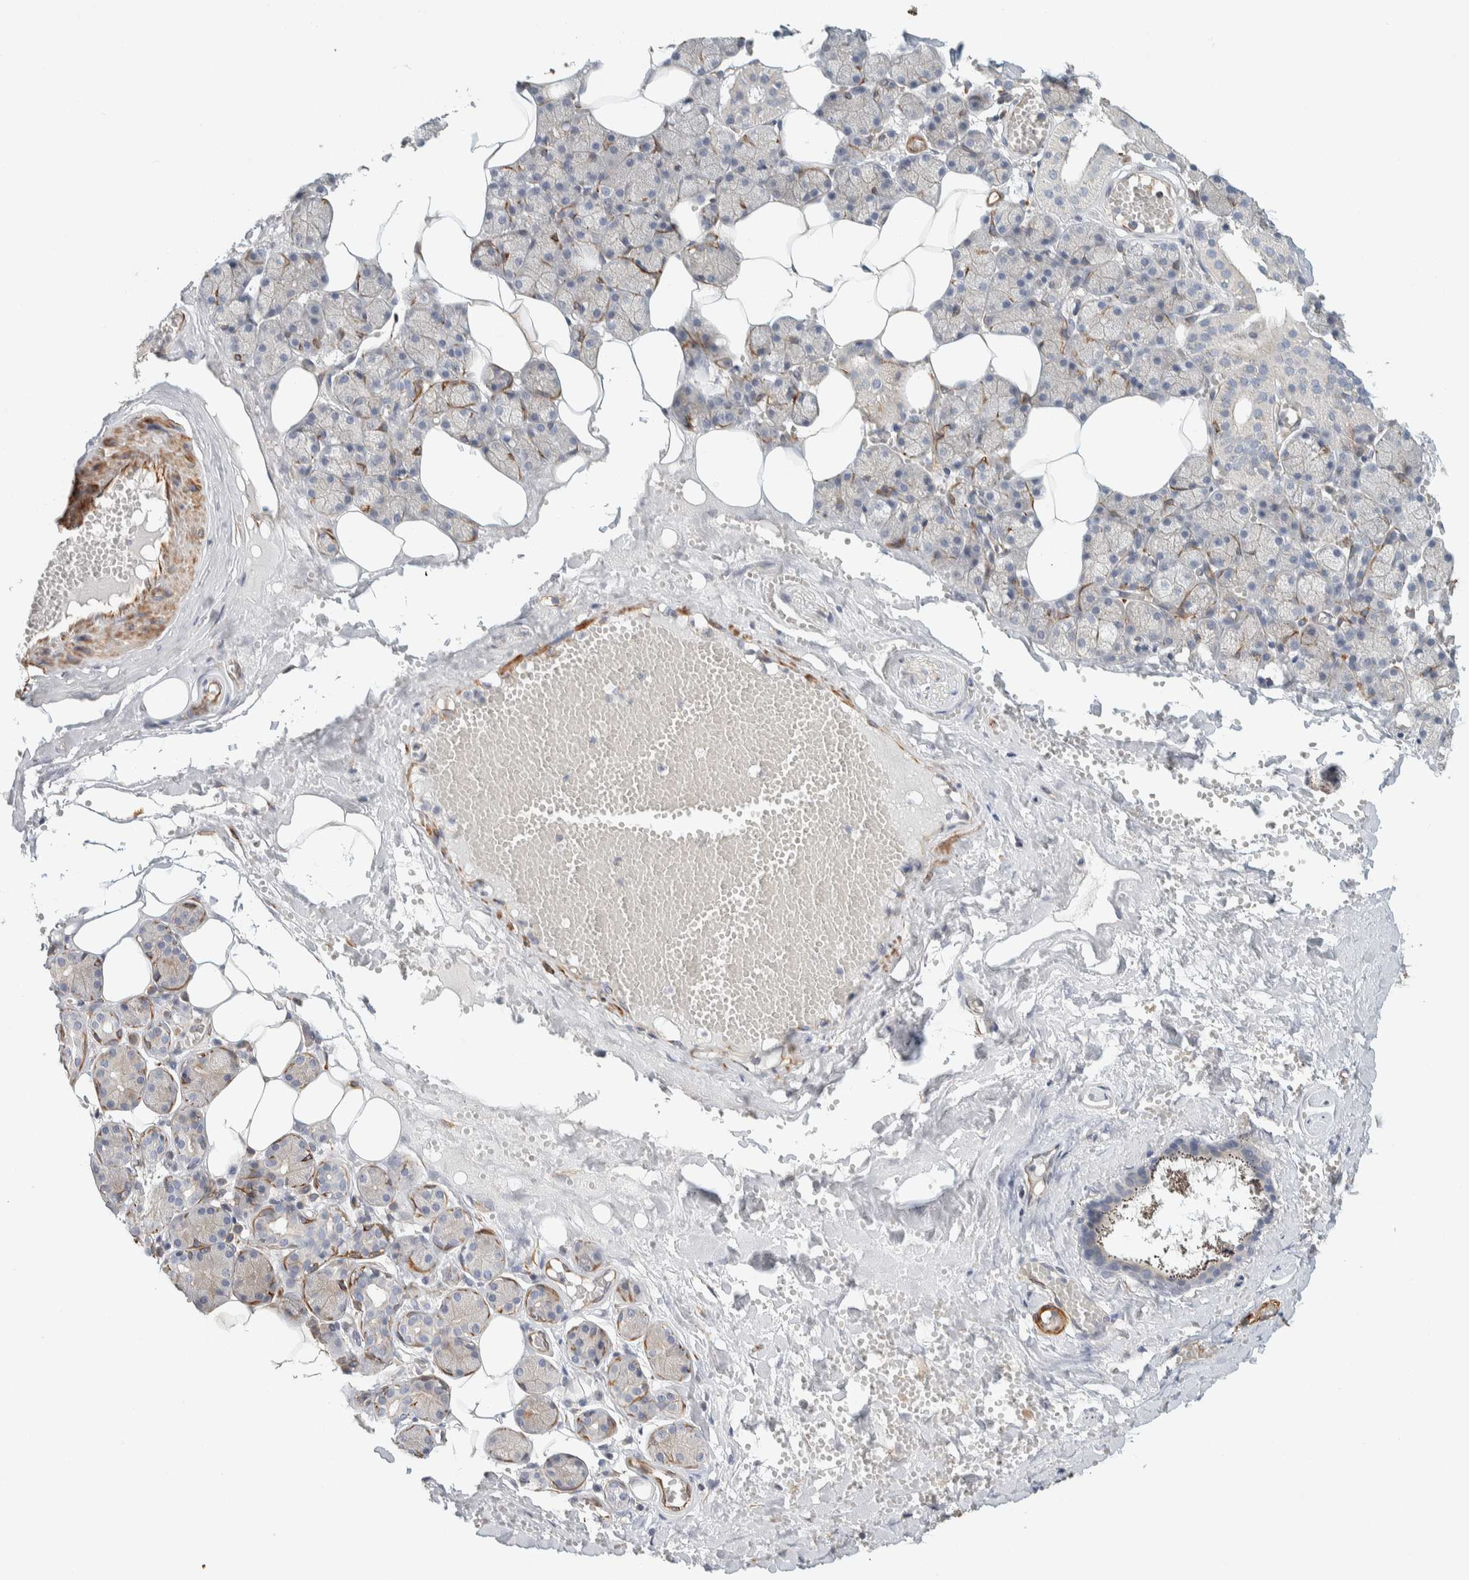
{"staining": {"intensity": "negative", "quantity": "none", "location": "none"}, "tissue": "salivary gland", "cell_type": "Glandular cells", "image_type": "normal", "snomed": [{"axis": "morphology", "description": "Normal tissue, NOS"}, {"axis": "topography", "description": "Salivary gland"}], "caption": "IHC micrograph of unremarkable human salivary gland stained for a protein (brown), which exhibits no positivity in glandular cells. The staining is performed using DAB brown chromogen with nuclei counter-stained in using hematoxylin.", "gene": "CDR2", "patient": {"sex": "male", "age": 62}}